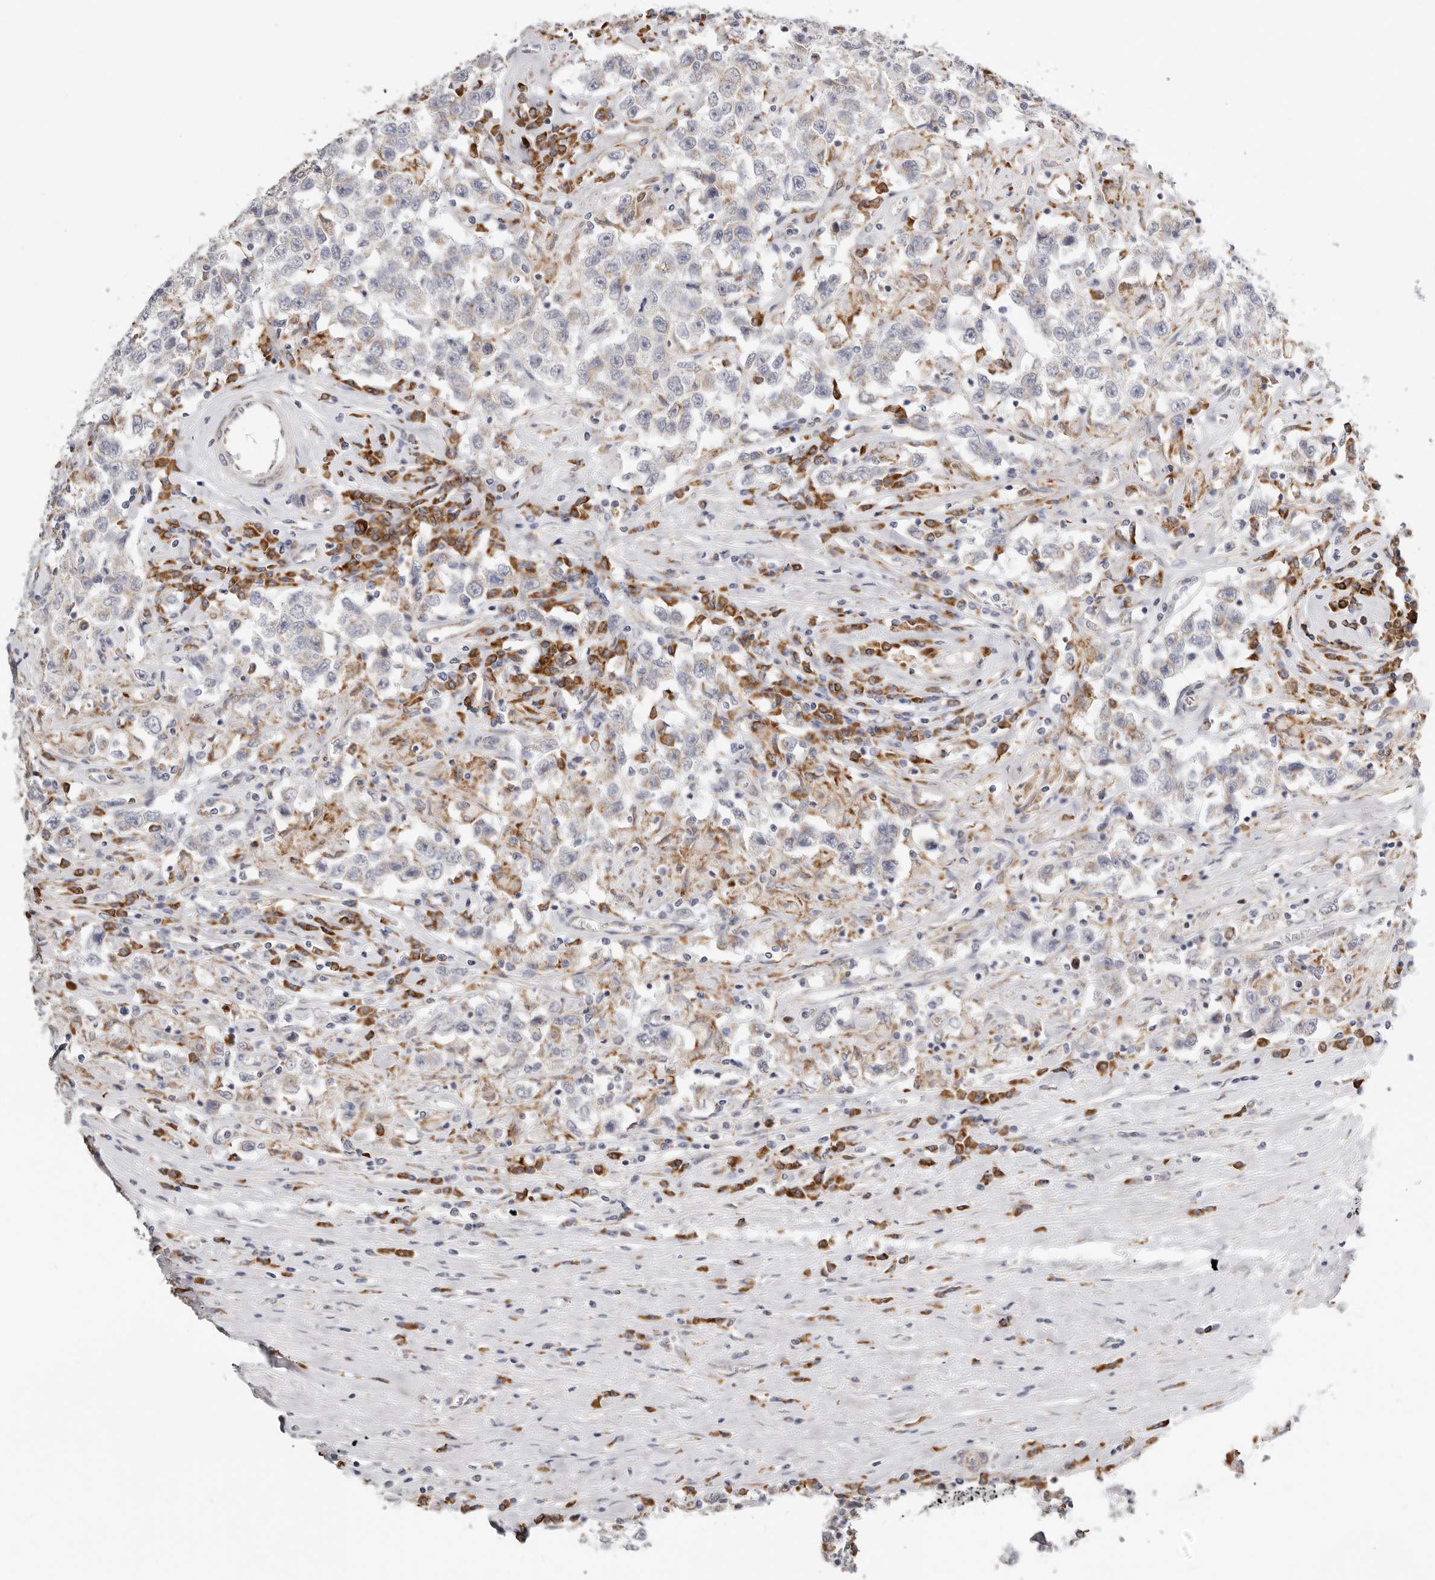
{"staining": {"intensity": "weak", "quantity": "<25%", "location": "cytoplasmic/membranous"}, "tissue": "testis cancer", "cell_type": "Tumor cells", "image_type": "cancer", "snomed": [{"axis": "morphology", "description": "Seminoma, NOS"}, {"axis": "topography", "description": "Testis"}], "caption": "This is a image of IHC staining of seminoma (testis), which shows no expression in tumor cells.", "gene": "IL32", "patient": {"sex": "male", "age": 41}}